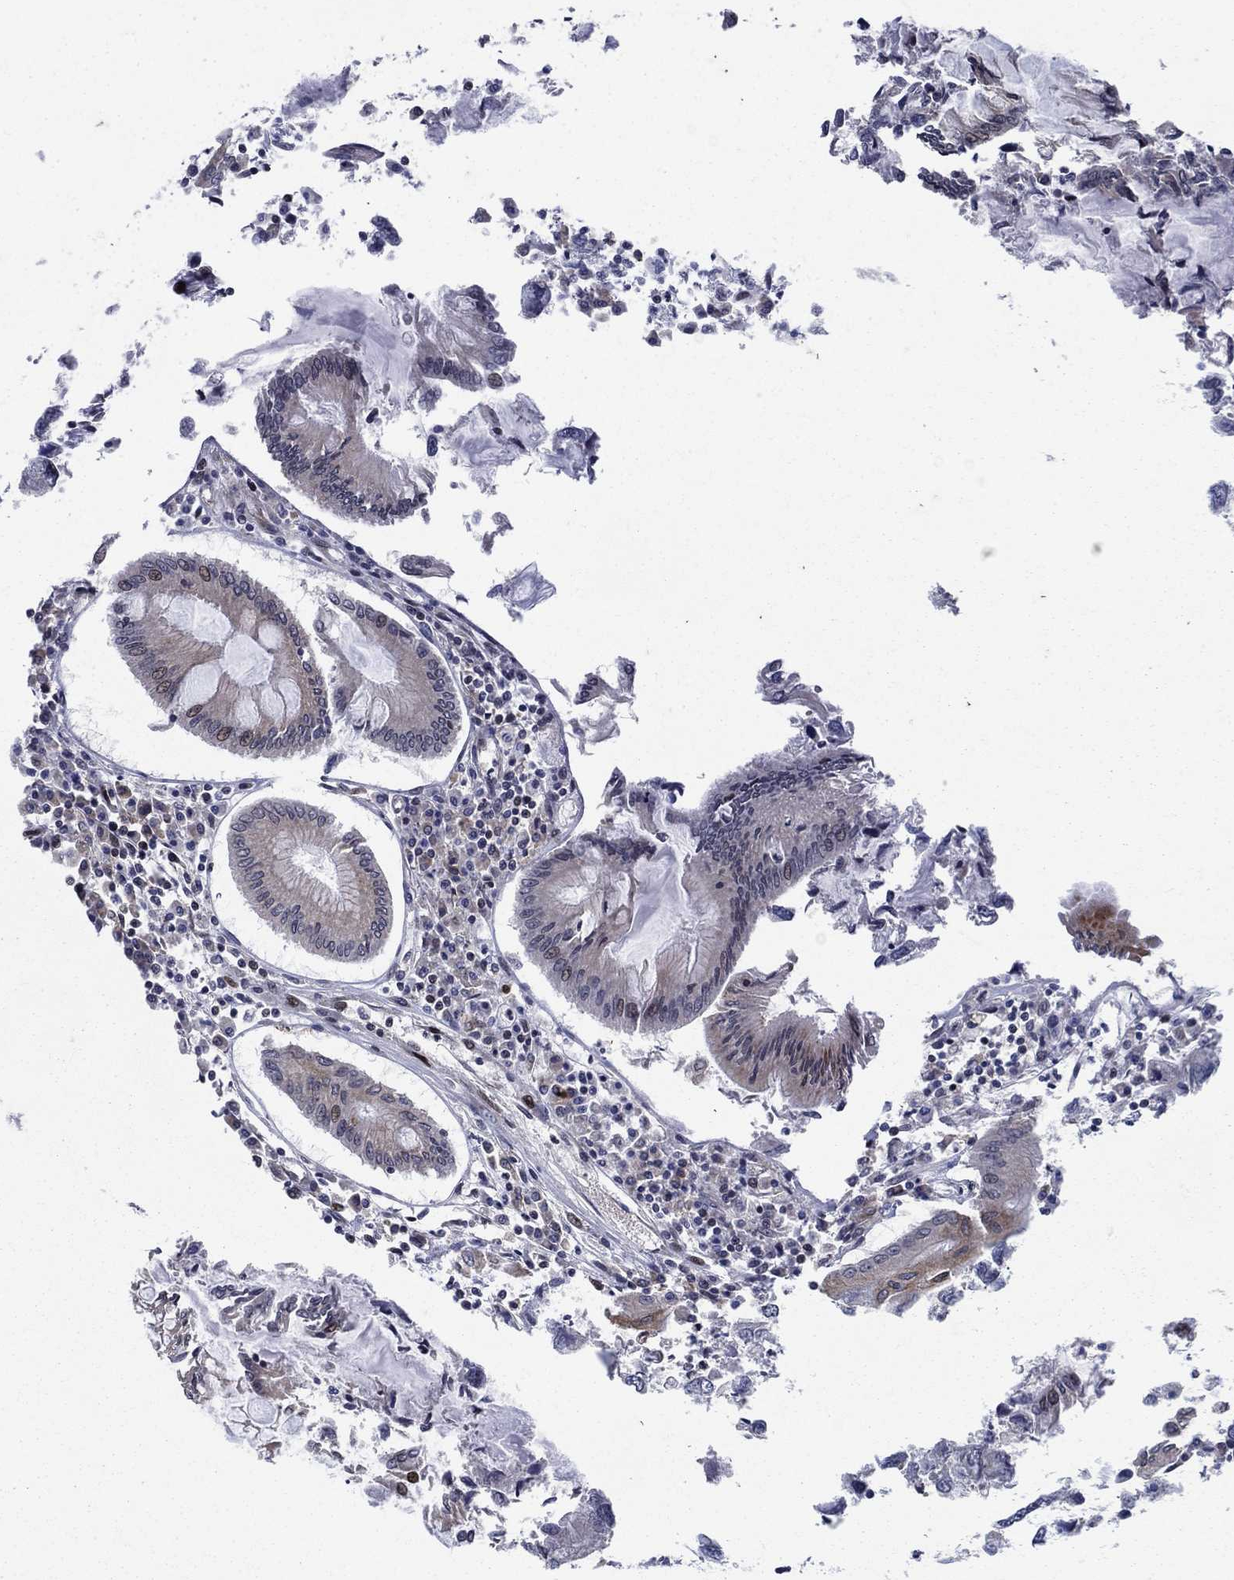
{"staining": {"intensity": "weak", "quantity": "<25%", "location": "cytoplasmic/membranous"}, "tissue": "colorectal cancer", "cell_type": "Tumor cells", "image_type": "cancer", "snomed": [{"axis": "morphology", "description": "Adenocarcinoma, NOS"}, {"axis": "topography", "description": "Colon"}], "caption": "This image is of colorectal cancer stained with immunohistochemistry (IHC) to label a protein in brown with the nuclei are counter-stained blue. There is no positivity in tumor cells. (DAB immunohistochemistry (IHC), high magnification).", "gene": "DHRS7", "patient": {"sex": "female", "age": 65}}